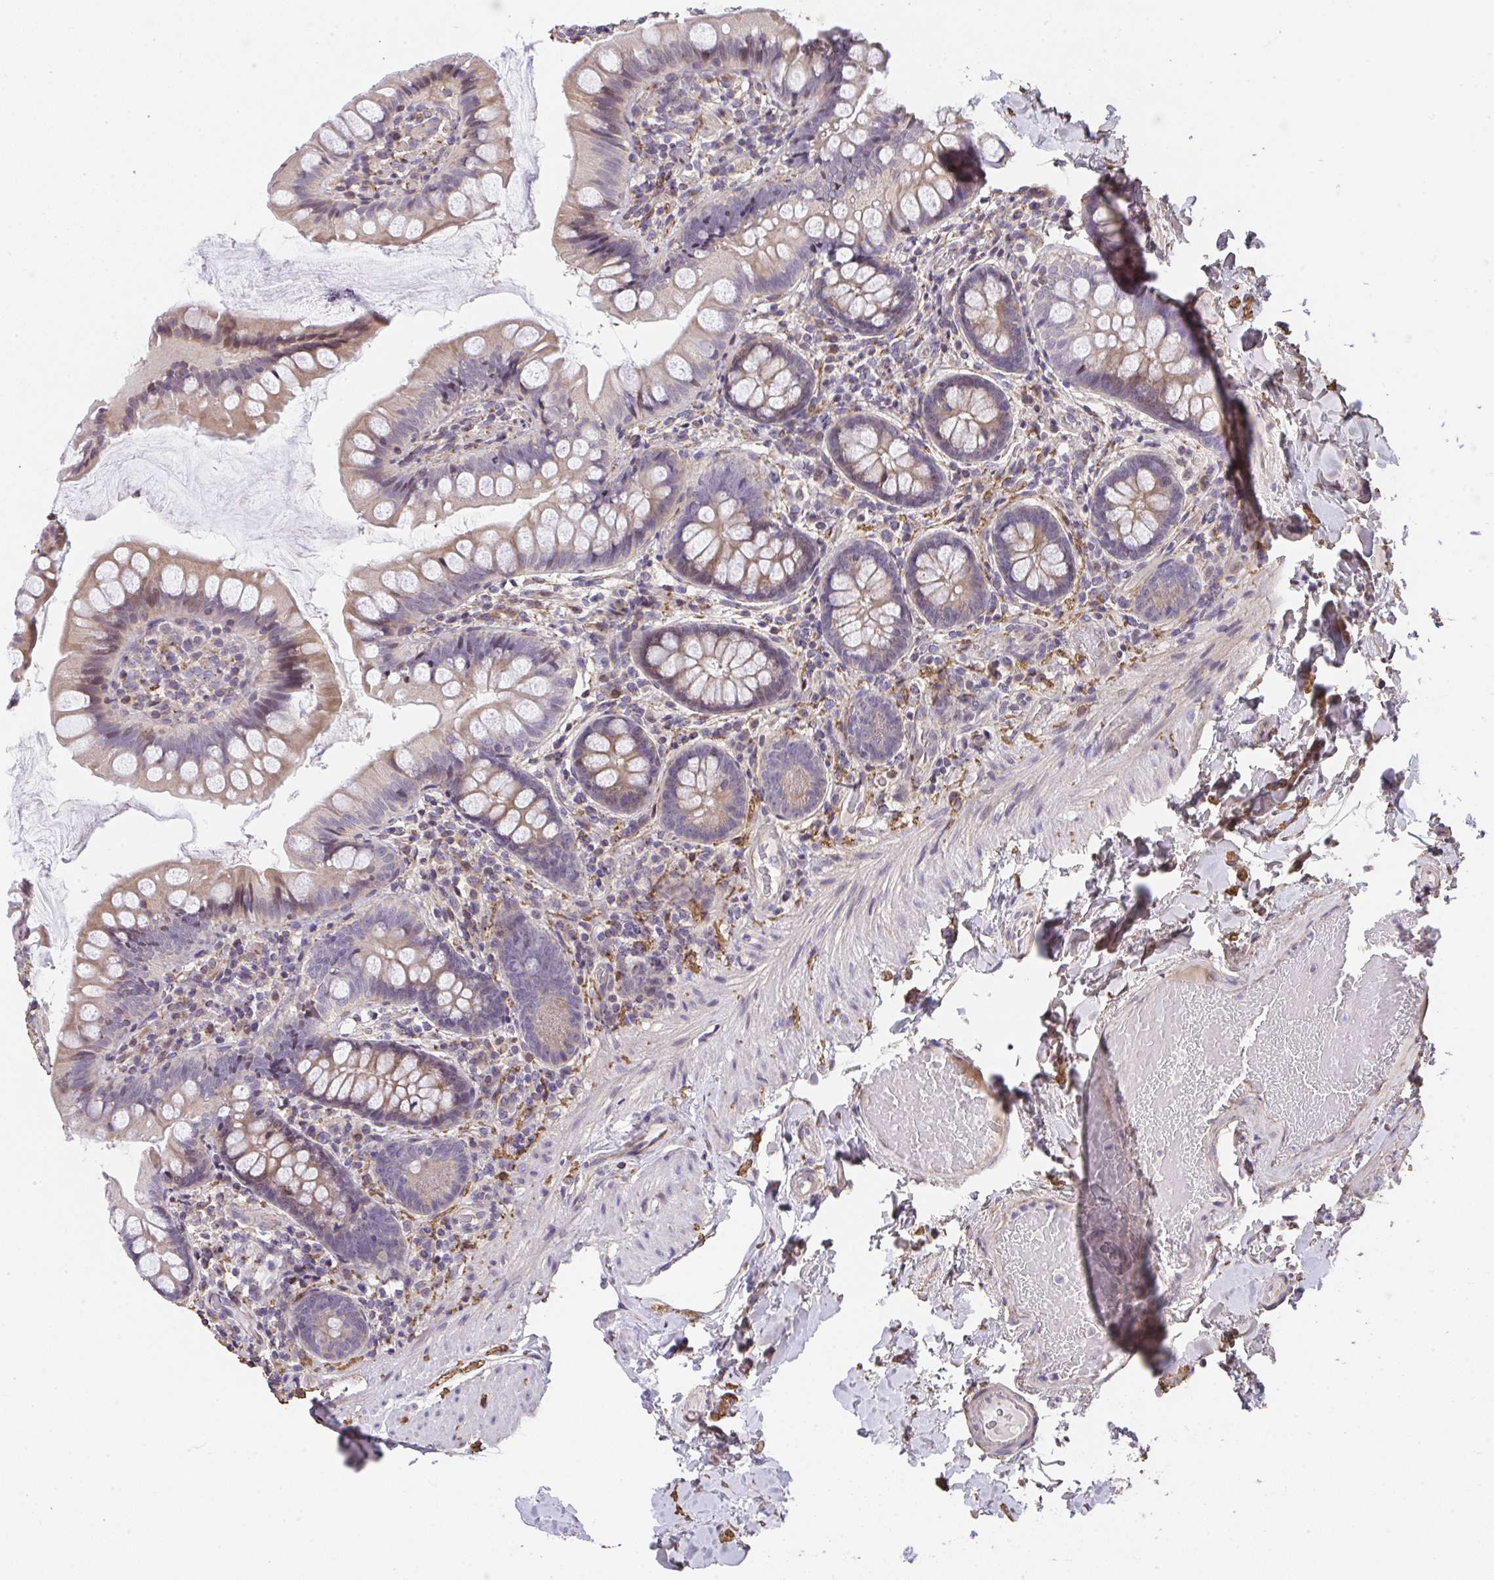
{"staining": {"intensity": "moderate", "quantity": "25%-75%", "location": "cytoplasmic/membranous"}, "tissue": "small intestine", "cell_type": "Glandular cells", "image_type": "normal", "snomed": [{"axis": "morphology", "description": "Normal tissue, NOS"}, {"axis": "topography", "description": "Small intestine"}], "caption": "Immunohistochemical staining of benign small intestine displays medium levels of moderate cytoplasmic/membranous expression in about 25%-75% of glandular cells.", "gene": "RUNDC3B", "patient": {"sex": "male", "age": 70}}